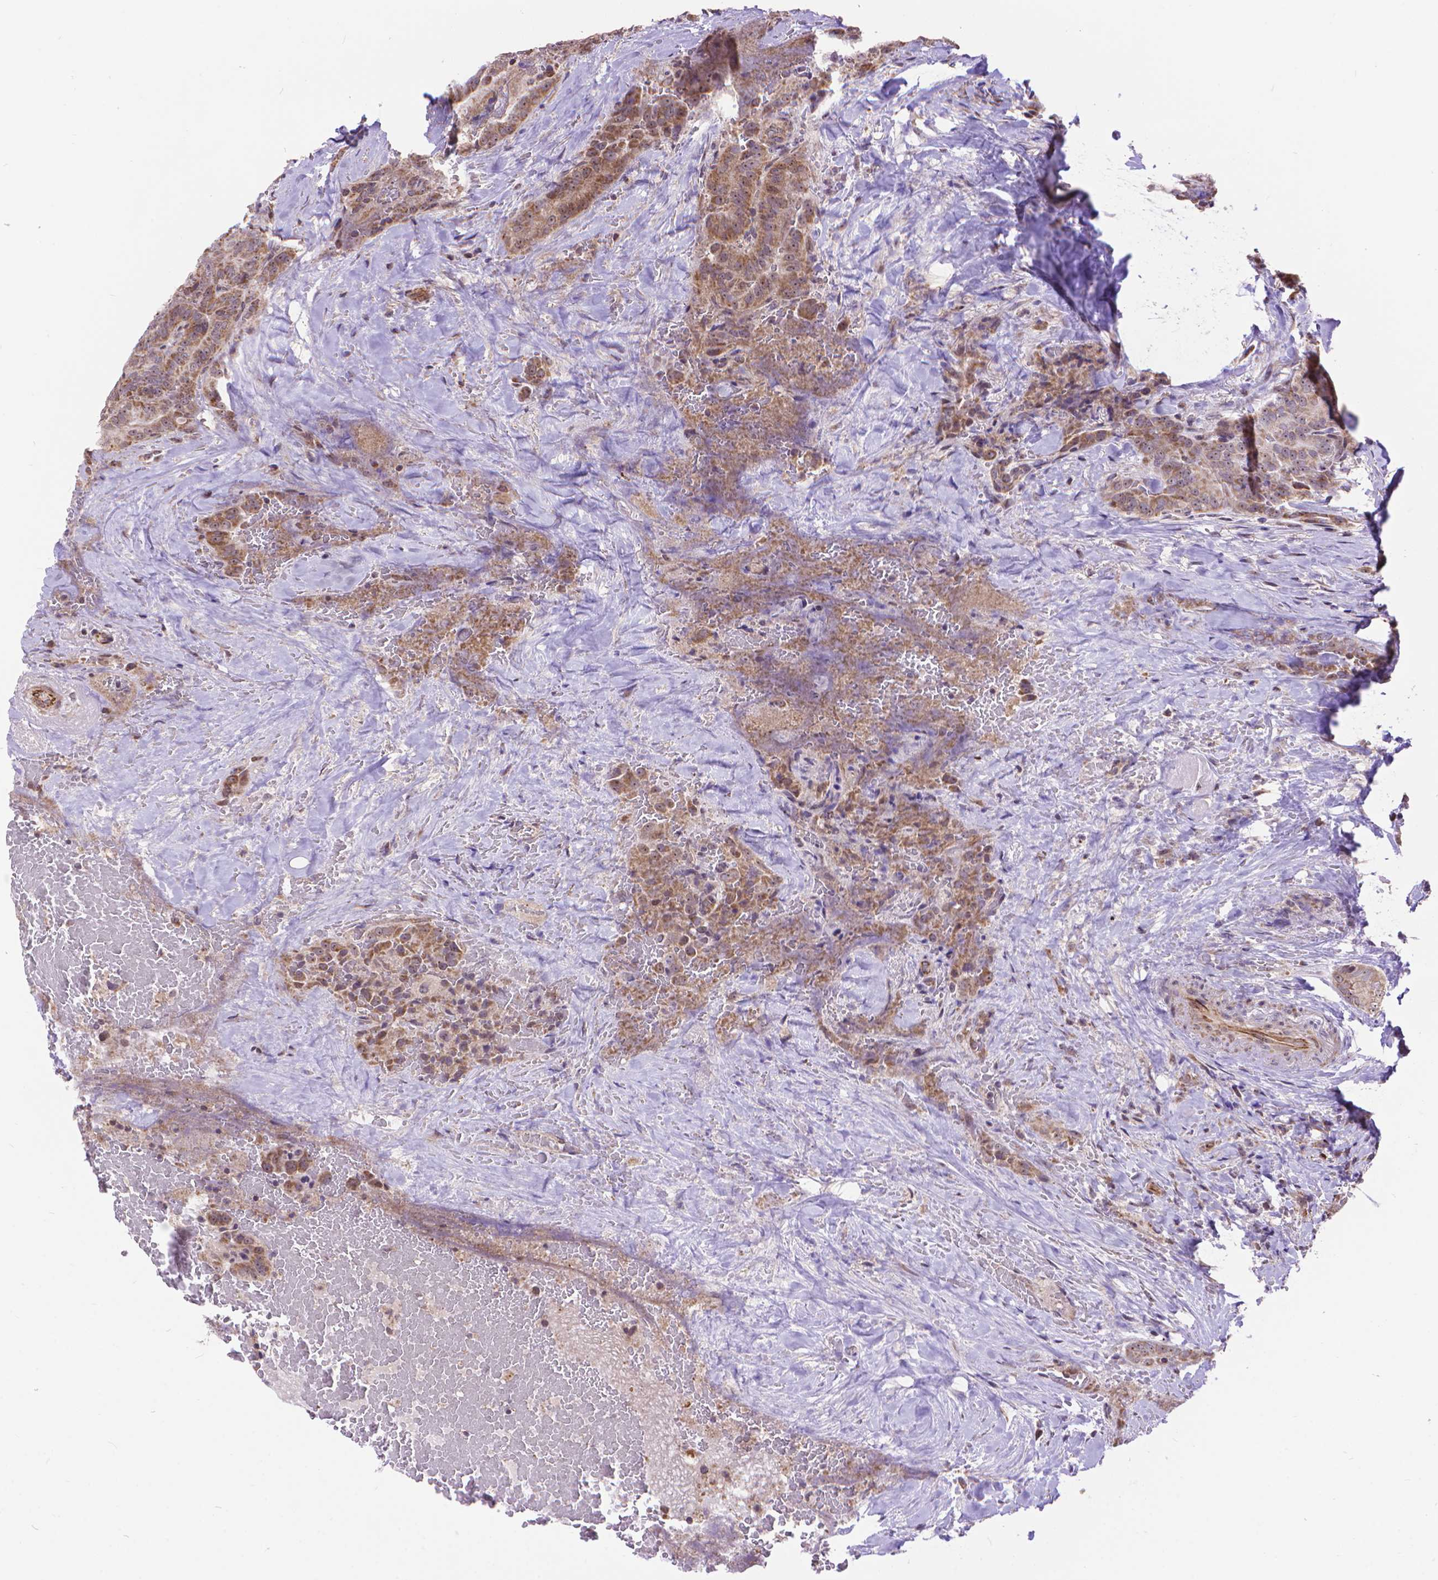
{"staining": {"intensity": "moderate", "quantity": ">75%", "location": "cytoplasmic/membranous"}, "tissue": "thyroid cancer", "cell_type": "Tumor cells", "image_type": "cancer", "snomed": [{"axis": "morphology", "description": "Papillary adenocarcinoma, NOS"}, {"axis": "topography", "description": "Thyroid gland"}], "caption": "Thyroid cancer (papillary adenocarcinoma) stained for a protein demonstrates moderate cytoplasmic/membranous positivity in tumor cells.", "gene": "TMEM135", "patient": {"sex": "male", "age": 61}}